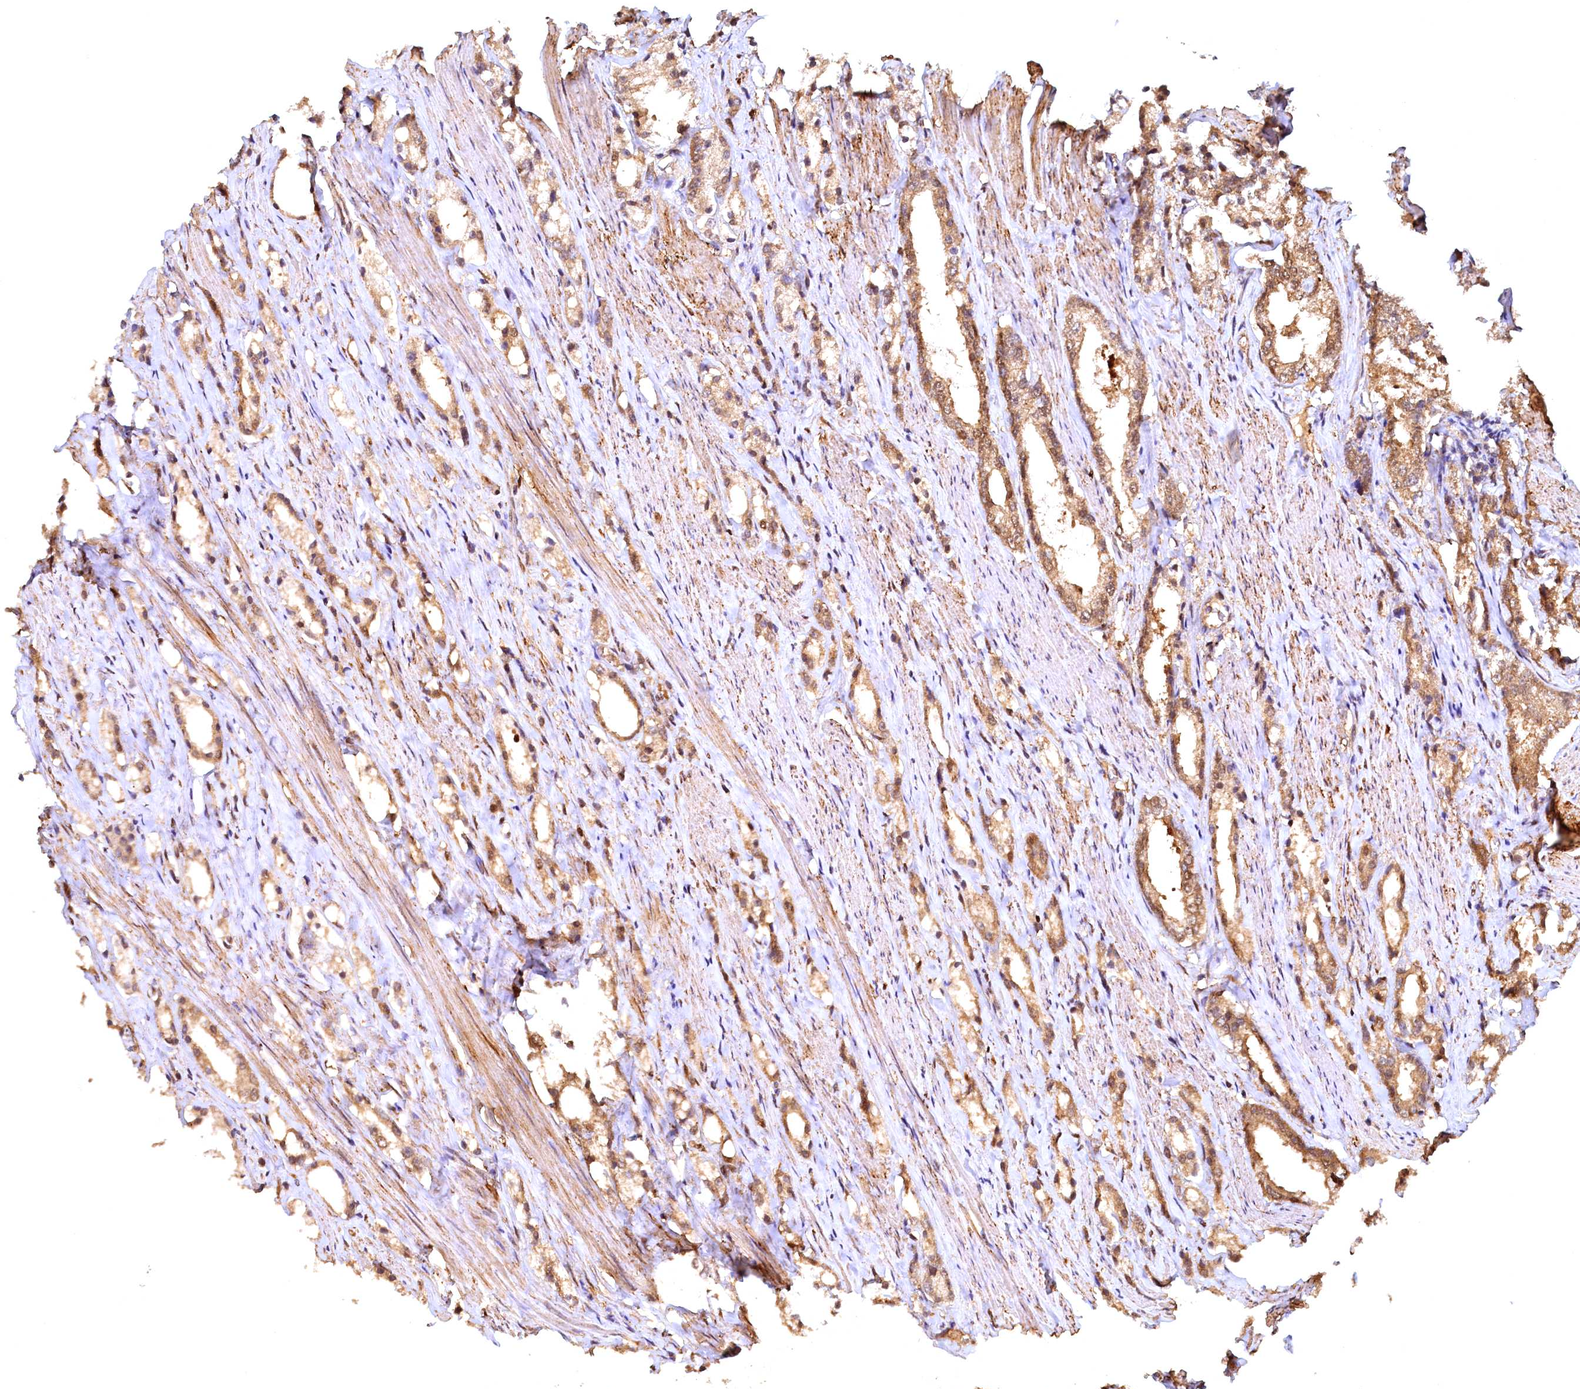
{"staining": {"intensity": "moderate", "quantity": "25%-75%", "location": "cytoplasmic/membranous,nuclear"}, "tissue": "prostate cancer", "cell_type": "Tumor cells", "image_type": "cancer", "snomed": [{"axis": "morphology", "description": "Adenocarcinoma, High grade"}, {"axis": "topography", "description": "Prostate"}], "caption": "Immunohistochemical staining of human prostate high-grade adenocarcinoma displays medium levels of moderate cytoplasmic/membranous and nuclear staining in approximately 25%-75% of tumor cells.", "gene": "UBL7", "patient": {"sex": "male", "age": 66}}